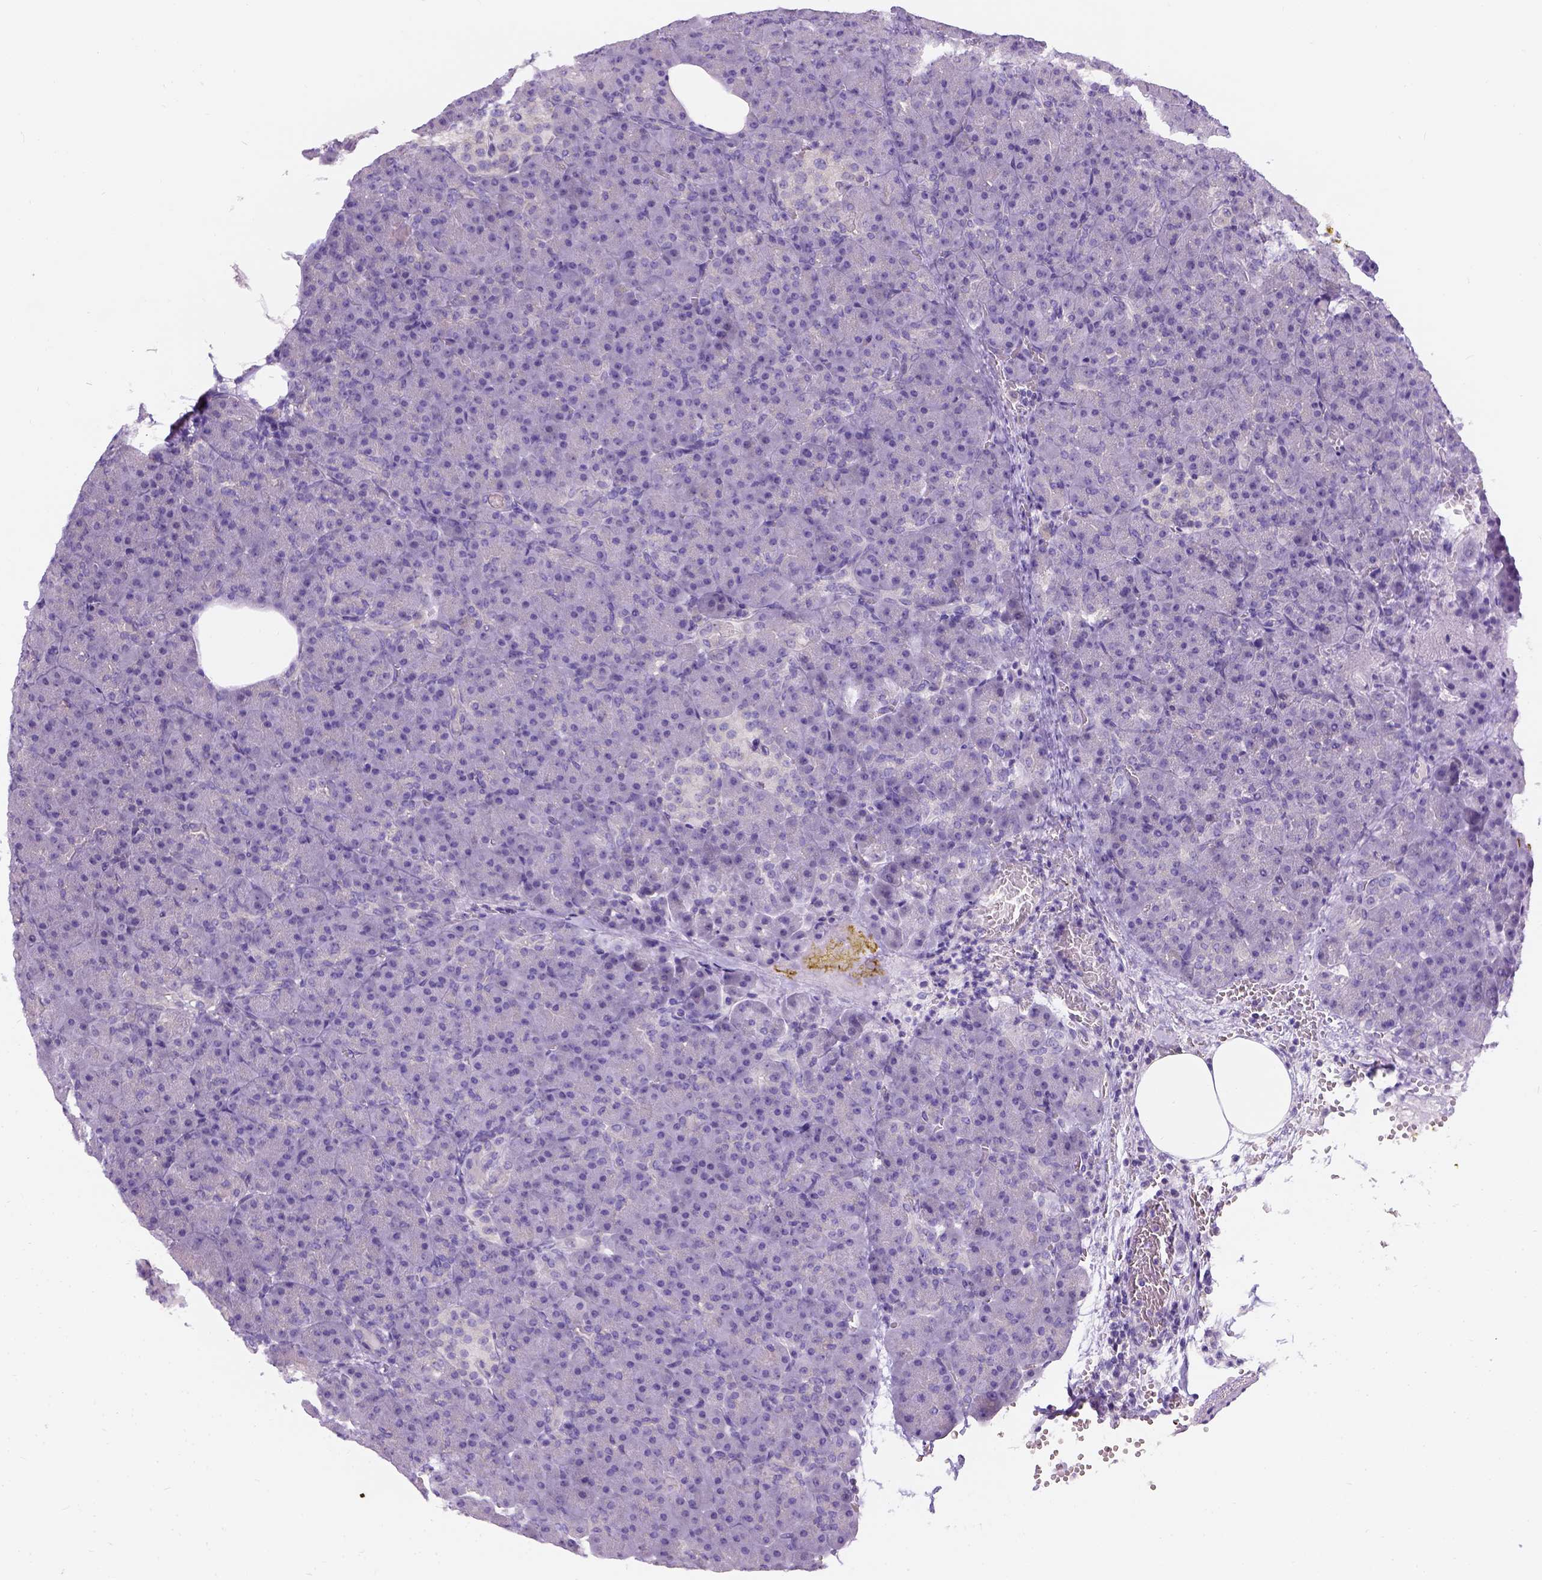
{"staining": {"intensity": "negative", "quantity": "none", "location": "none"}, "tissue": "pancreas", "cell_type": "Exocrine glandular cells", "image_type": "normal", "snomed": [{"axis": "morphology", "description": "Normal tissue, NOS"}, {"axis": "topography", "description": "Pancreas"}], "caption": "Immunohistochemistry photomicrograph of normal pancreas stained for a protein (brown), which displays no positivity in exocrine glandular cells. Nuclei are stained in blue.", "gene": "C20orf144", "patient": {"sex": "female", "age": 74}}